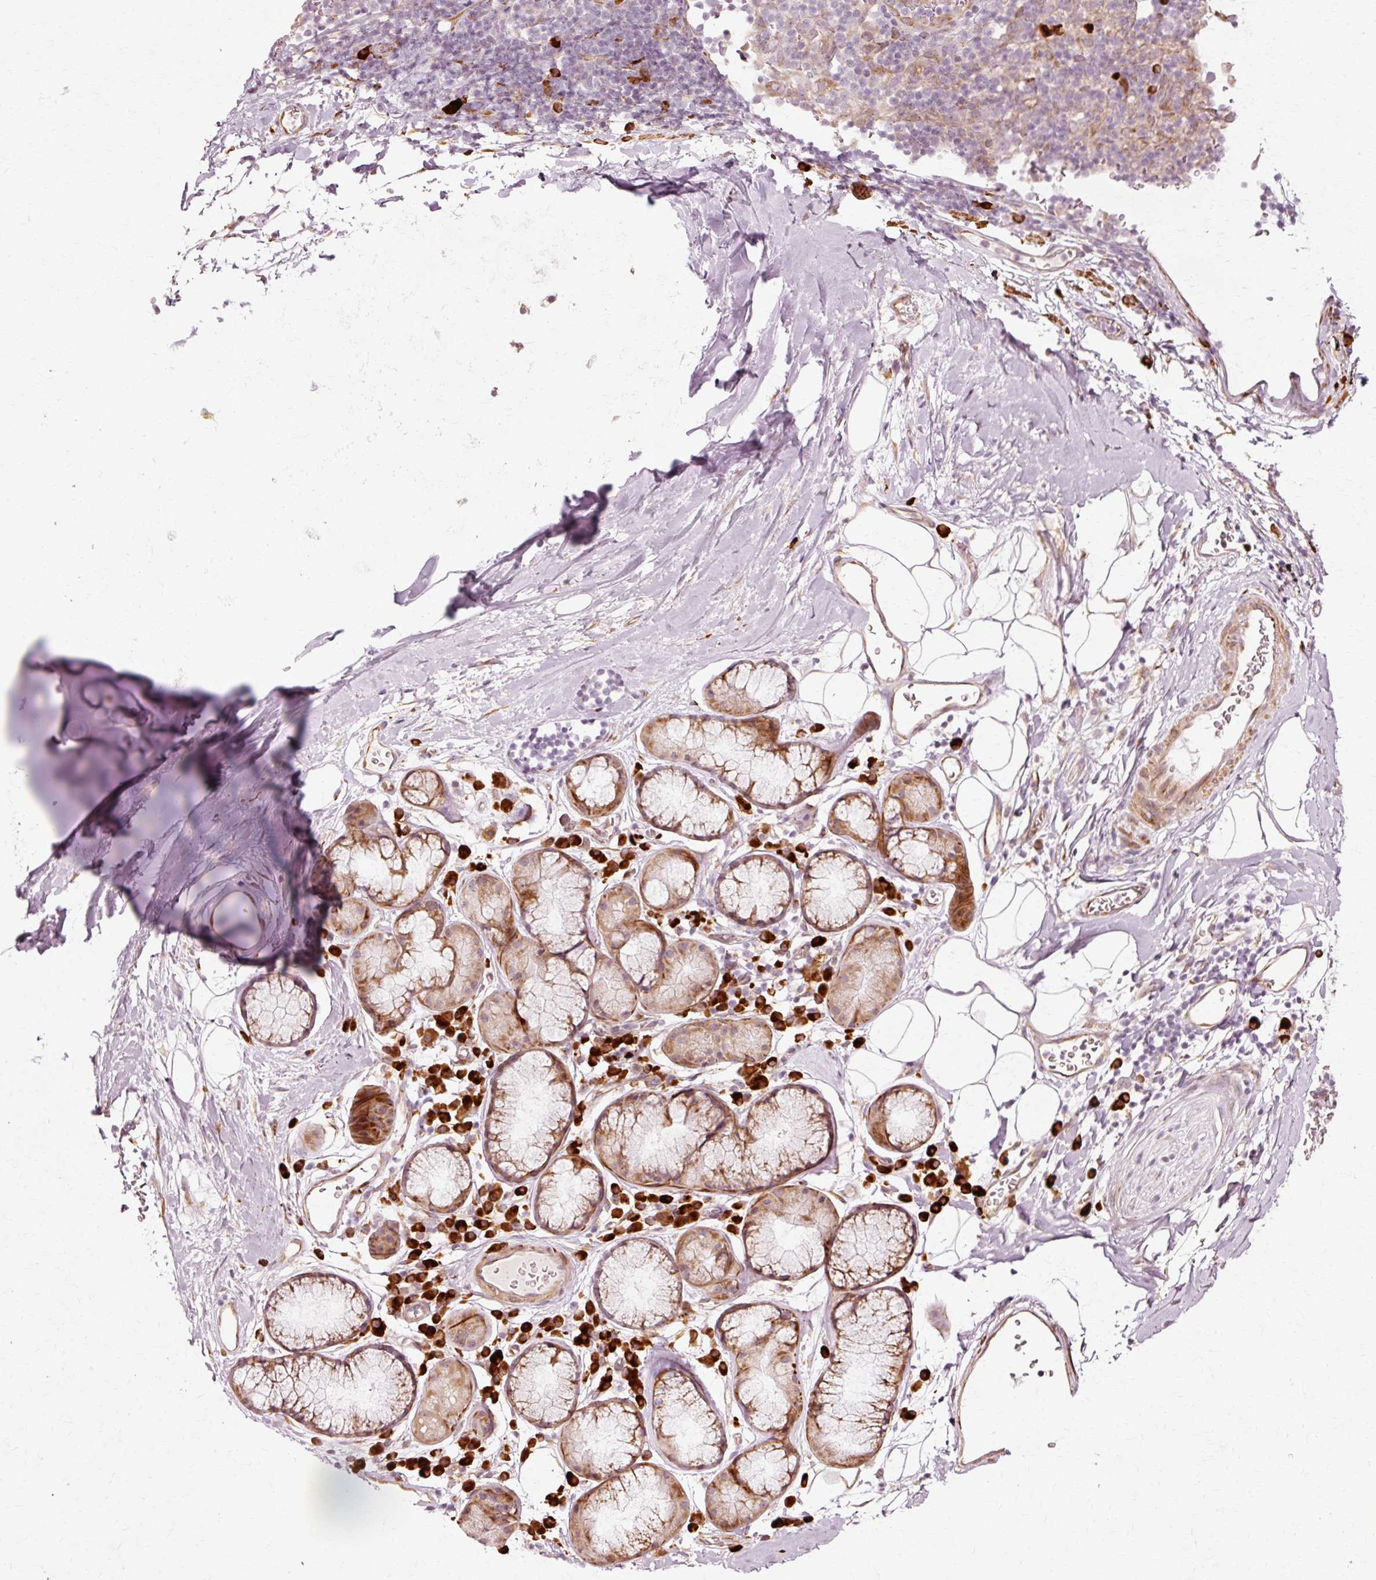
{"staining": {"intensity": "negative", "quantity": "none", "location": "none"}, "tissue": "adipose tissue", "cell_type": "Adipocytes", "image_type": "normal", "snomed": [{"axis": "morphology", "description": "Normal tissue, NOS"}, {"axis": "topography", "description": "Cartilage tissue"}, {"axis": "topography", "description": "Bronchus"}], "caption": "The image displays no significant staining in adipocytes of adipose tissue. (DAB immunohistochemistry with hematoxylin counter stain).", "gene": "RANBP2", "patient": {"sex": "male", "age": 58}}